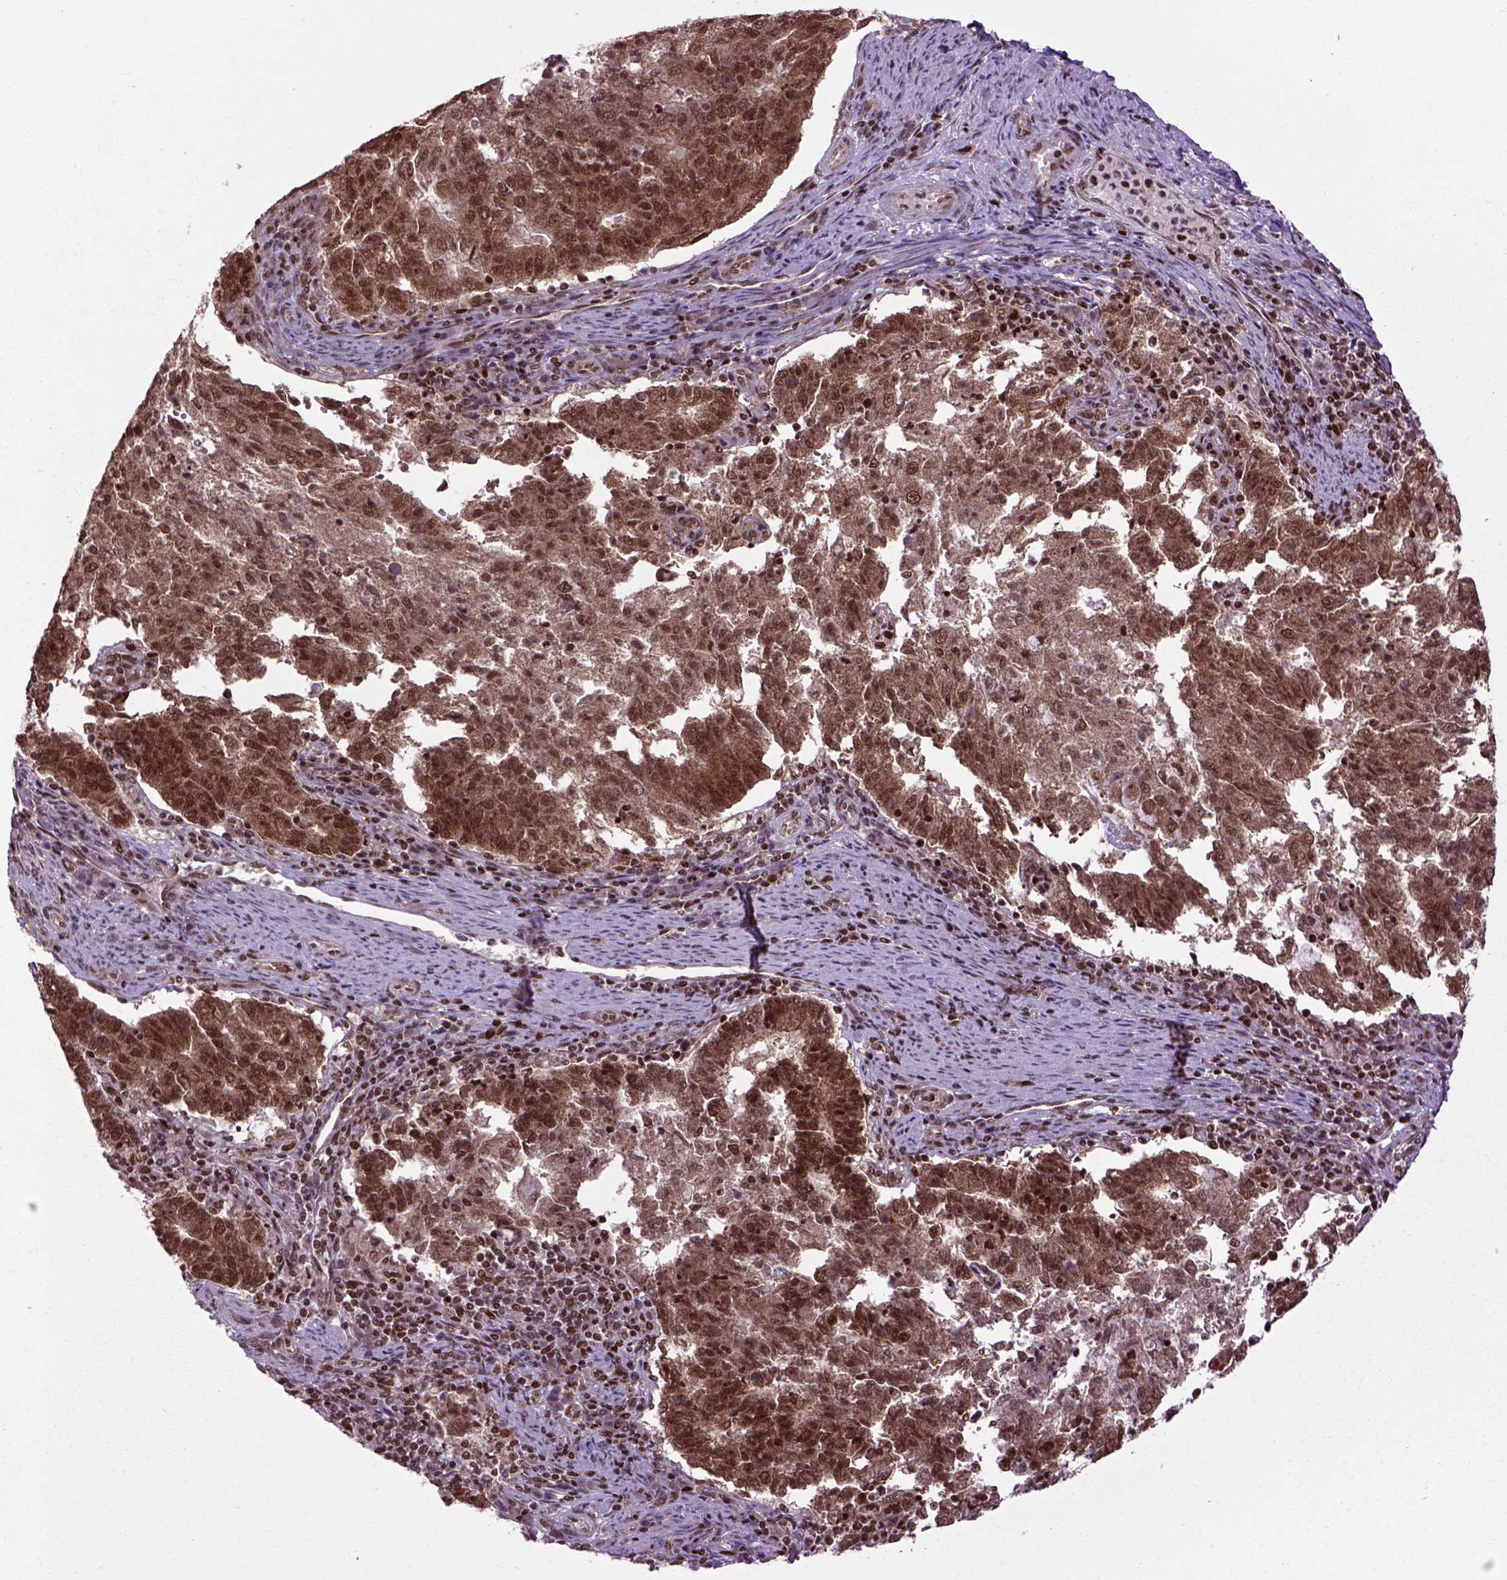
{"staining": {"intensity": "strong", "quantity": ">75%", "location": "cytoplasmic/membranous,nuclear"}, "tissue": "endometrial cancer", "cell_type": "Tumor cells", "image_type": "cancer", "snomed": [{"axis": "morphology", "description": "Adenocarcinoma, NOS"}, {"axis": "topography", "description": "Endometrium"}], "caption": "This photomicrograph displays IHC staining of endometrial cancer, with high strong cytoplasmic/membranous and nuclear expression in approximately >75% of tumor cells.", "gene": "CELF1", "patient": {"sex": "female", "age": 82}}